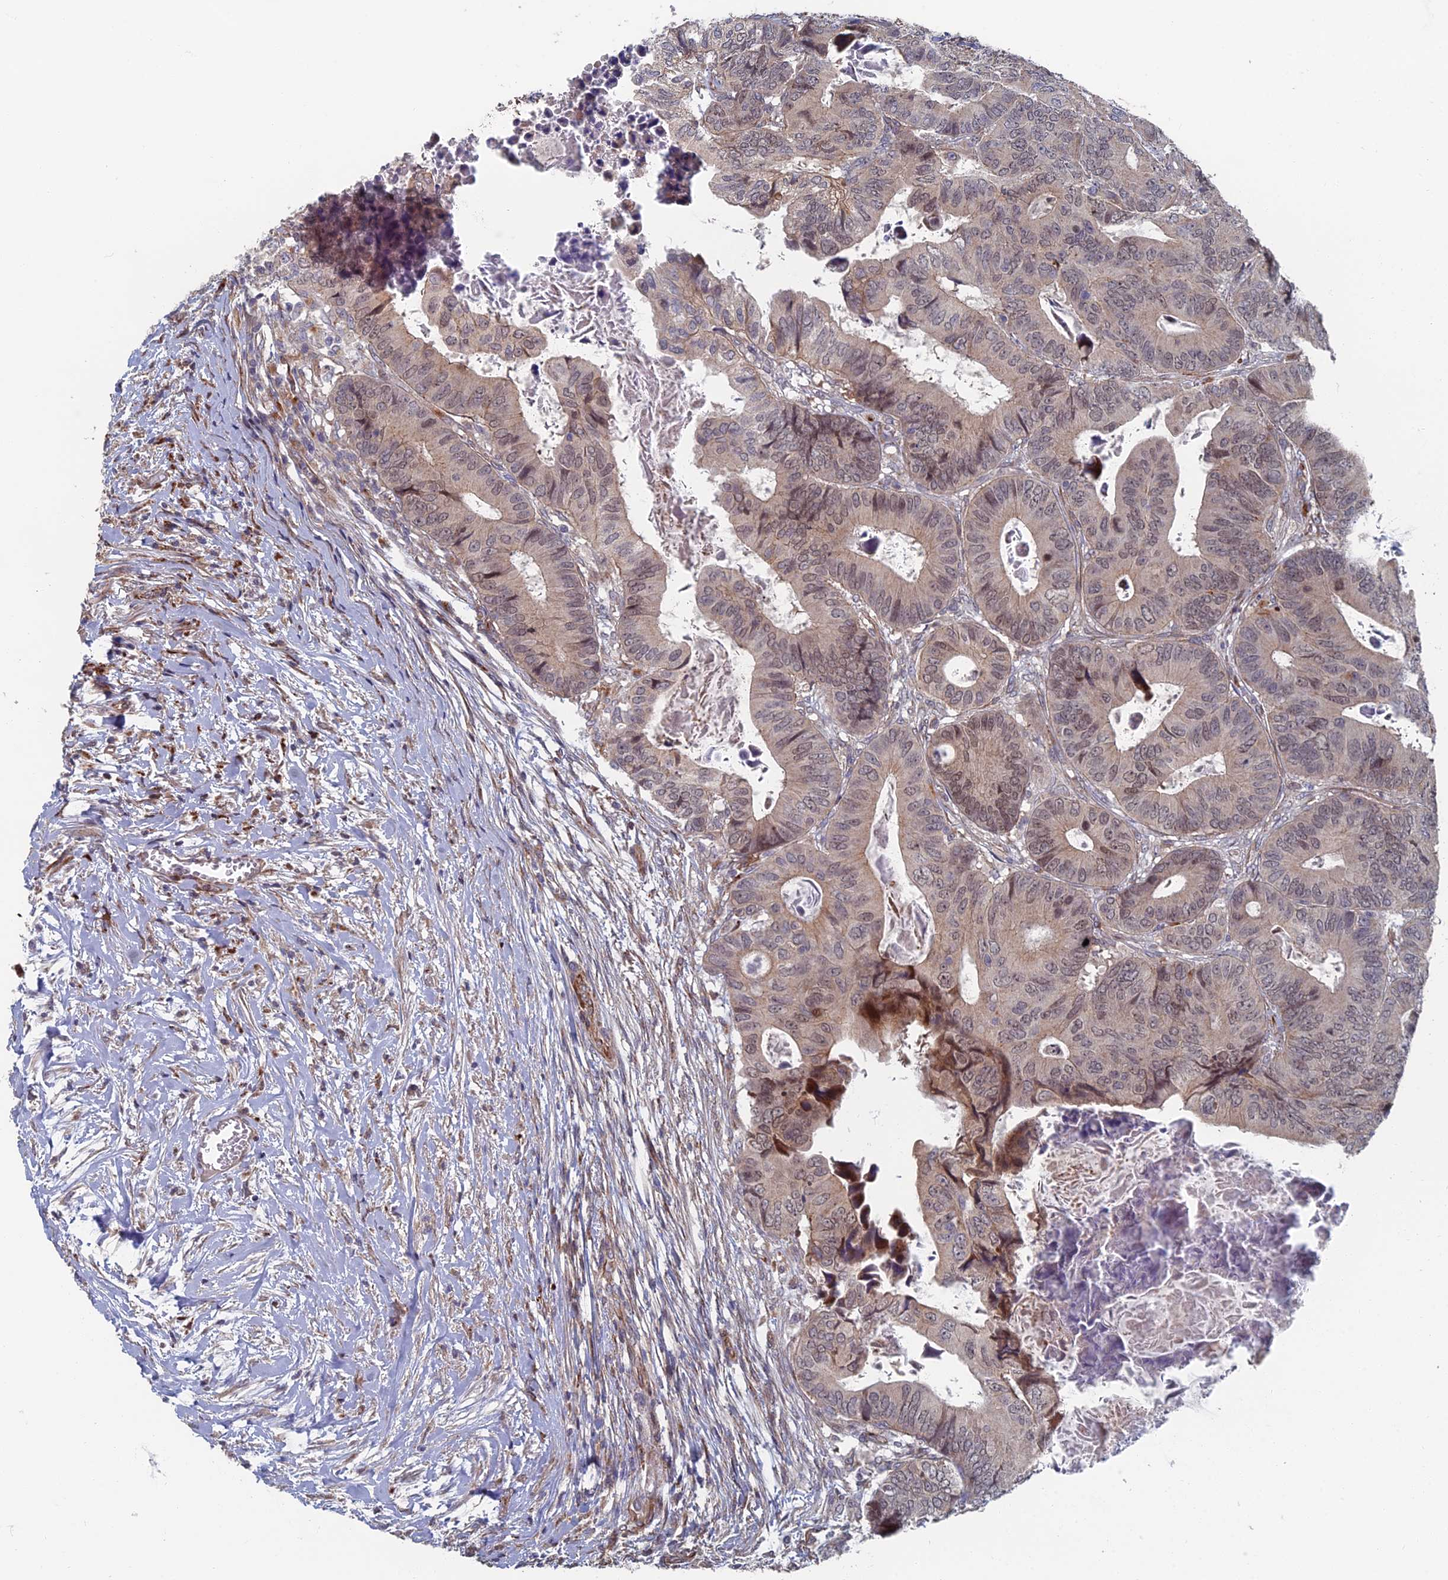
{"staining": {"intensity": "weak", "quantity": "<25%", "location": "cytoplasmic/membranous,nuclear"}, "tissue": "colorectal cancer", "cell_type": "Tumor cells", "image_type": "cancer", "snomed": [{"axis": "morphology", "description": "Adenocarcinoma, NOS"}, {"axis": "topography", "description": "Colon"}], "caption": "Tumor cells show no significant protein positivity in adenocarcinoma (colorectal).", "gene": "GTF2IRD1", "patient": {"sex": "male", "age": 85}}